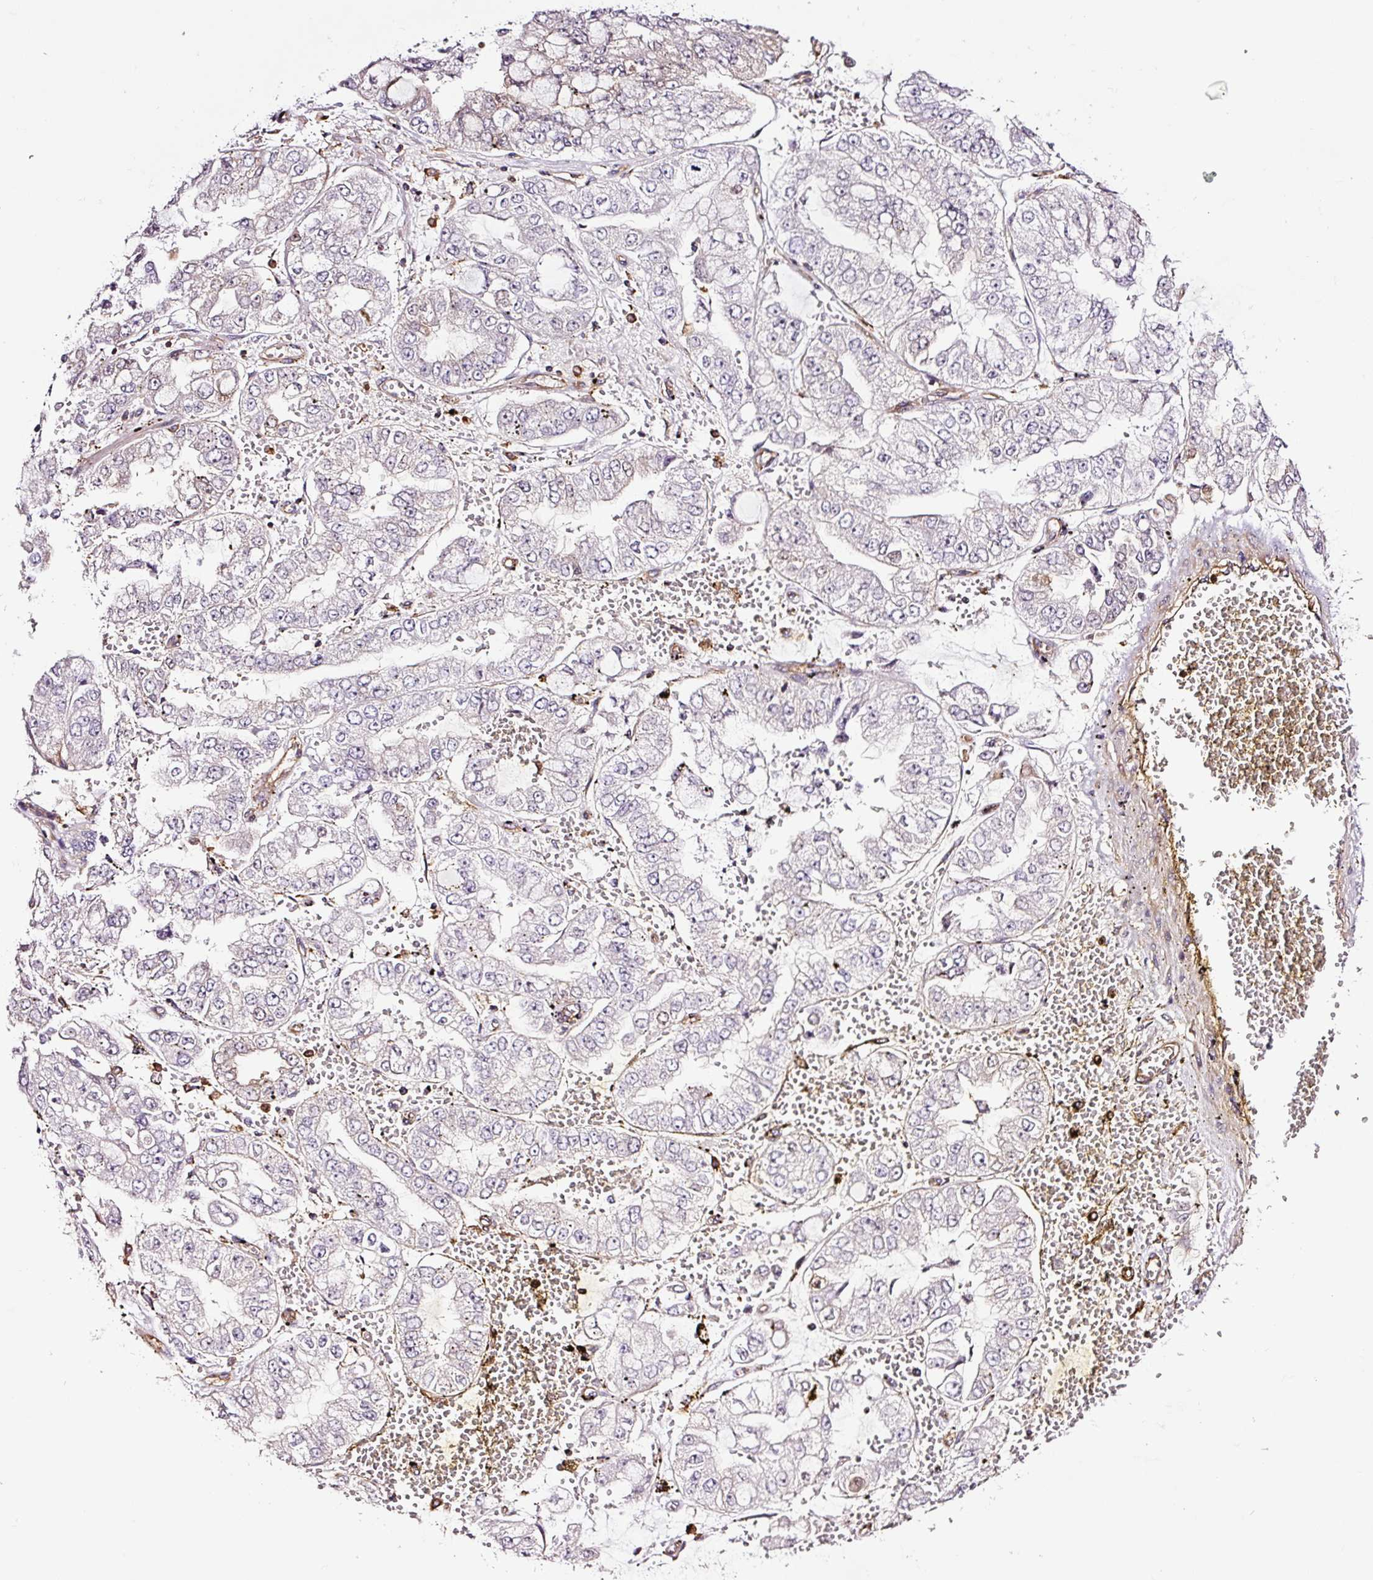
{"staining": {"intensity": "negative", "quantity": "none", "location": "none"}, "tissue": "stomach cancer", "cell_type": "Tumor cells", "image_type": "cancer", "snomed": [{"axis": "morphology", "description": "Adenocarcinoma, NOS"}, {"axis": "topography", "description": "Stomach"}], "caption": "Immunohistochemical staining of stomach cancer (adenocarcinoma) displays no significant positivity in tumor cells. The staining is performed using DAB (3,3'-diaminobenzidine) brown chromogen with nuclei counter-stained in using hematoxylin.", "gene": "METAP1", "patient": {"sex": "male", "age": 76}}